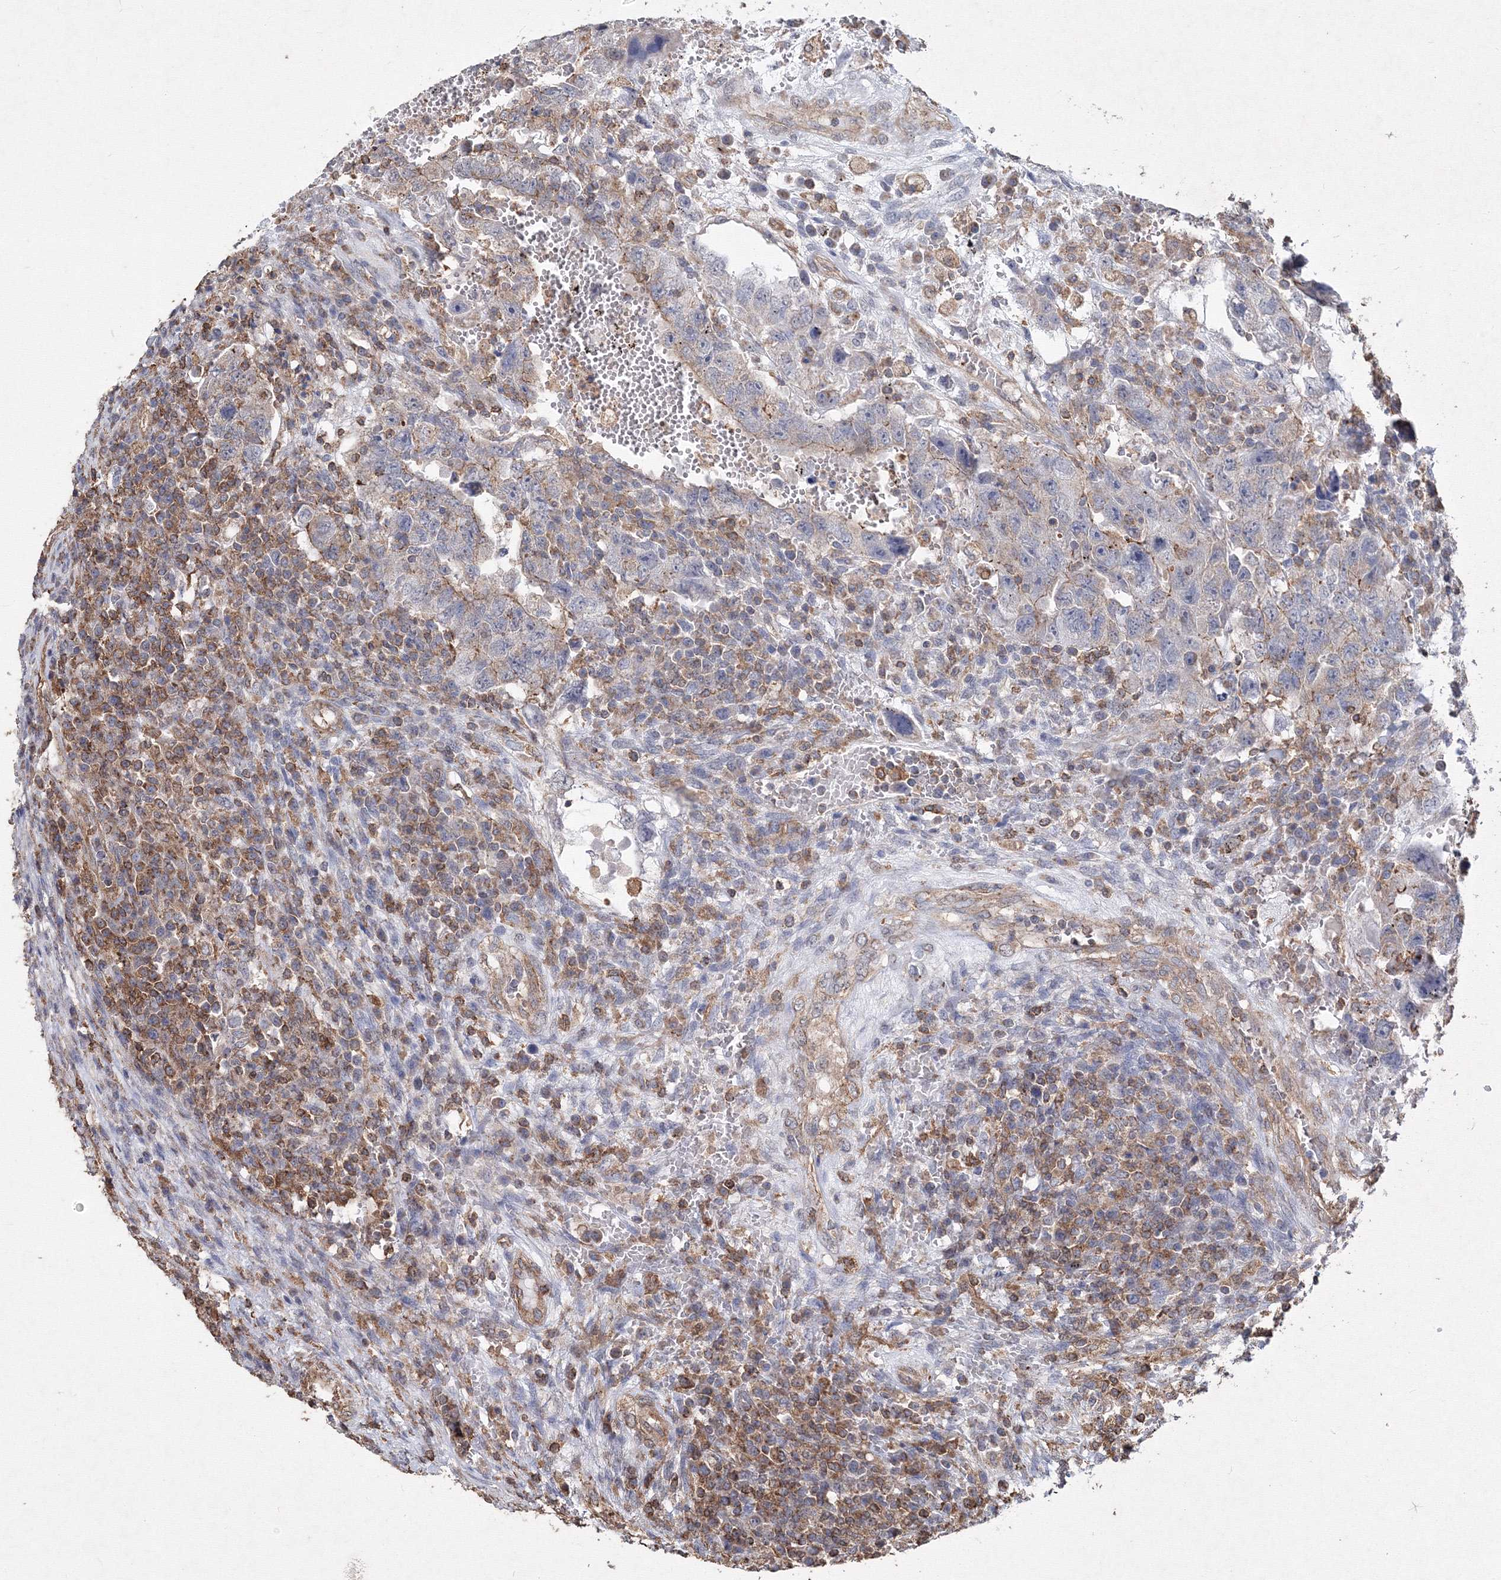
{"staining": {"intensity": "weak", "quantity": "<25%", "location": "cytoplasmic/membranous"}, "tissue": "testis cancer", "cell_type": "Tumor cells", "image_type": "cancer", "snomed": [{"axis": "morphology", "description": "Carcinoma, Embryonal, NOS"}, {"axis": "topography", "description": "Testis"}], "caption": "The IHC photomicrograph has no significant positivity in tumor cells of testis cancer tissue.", "gene": "TMEM139", "patient": {"sex": "male", "age": 26}}